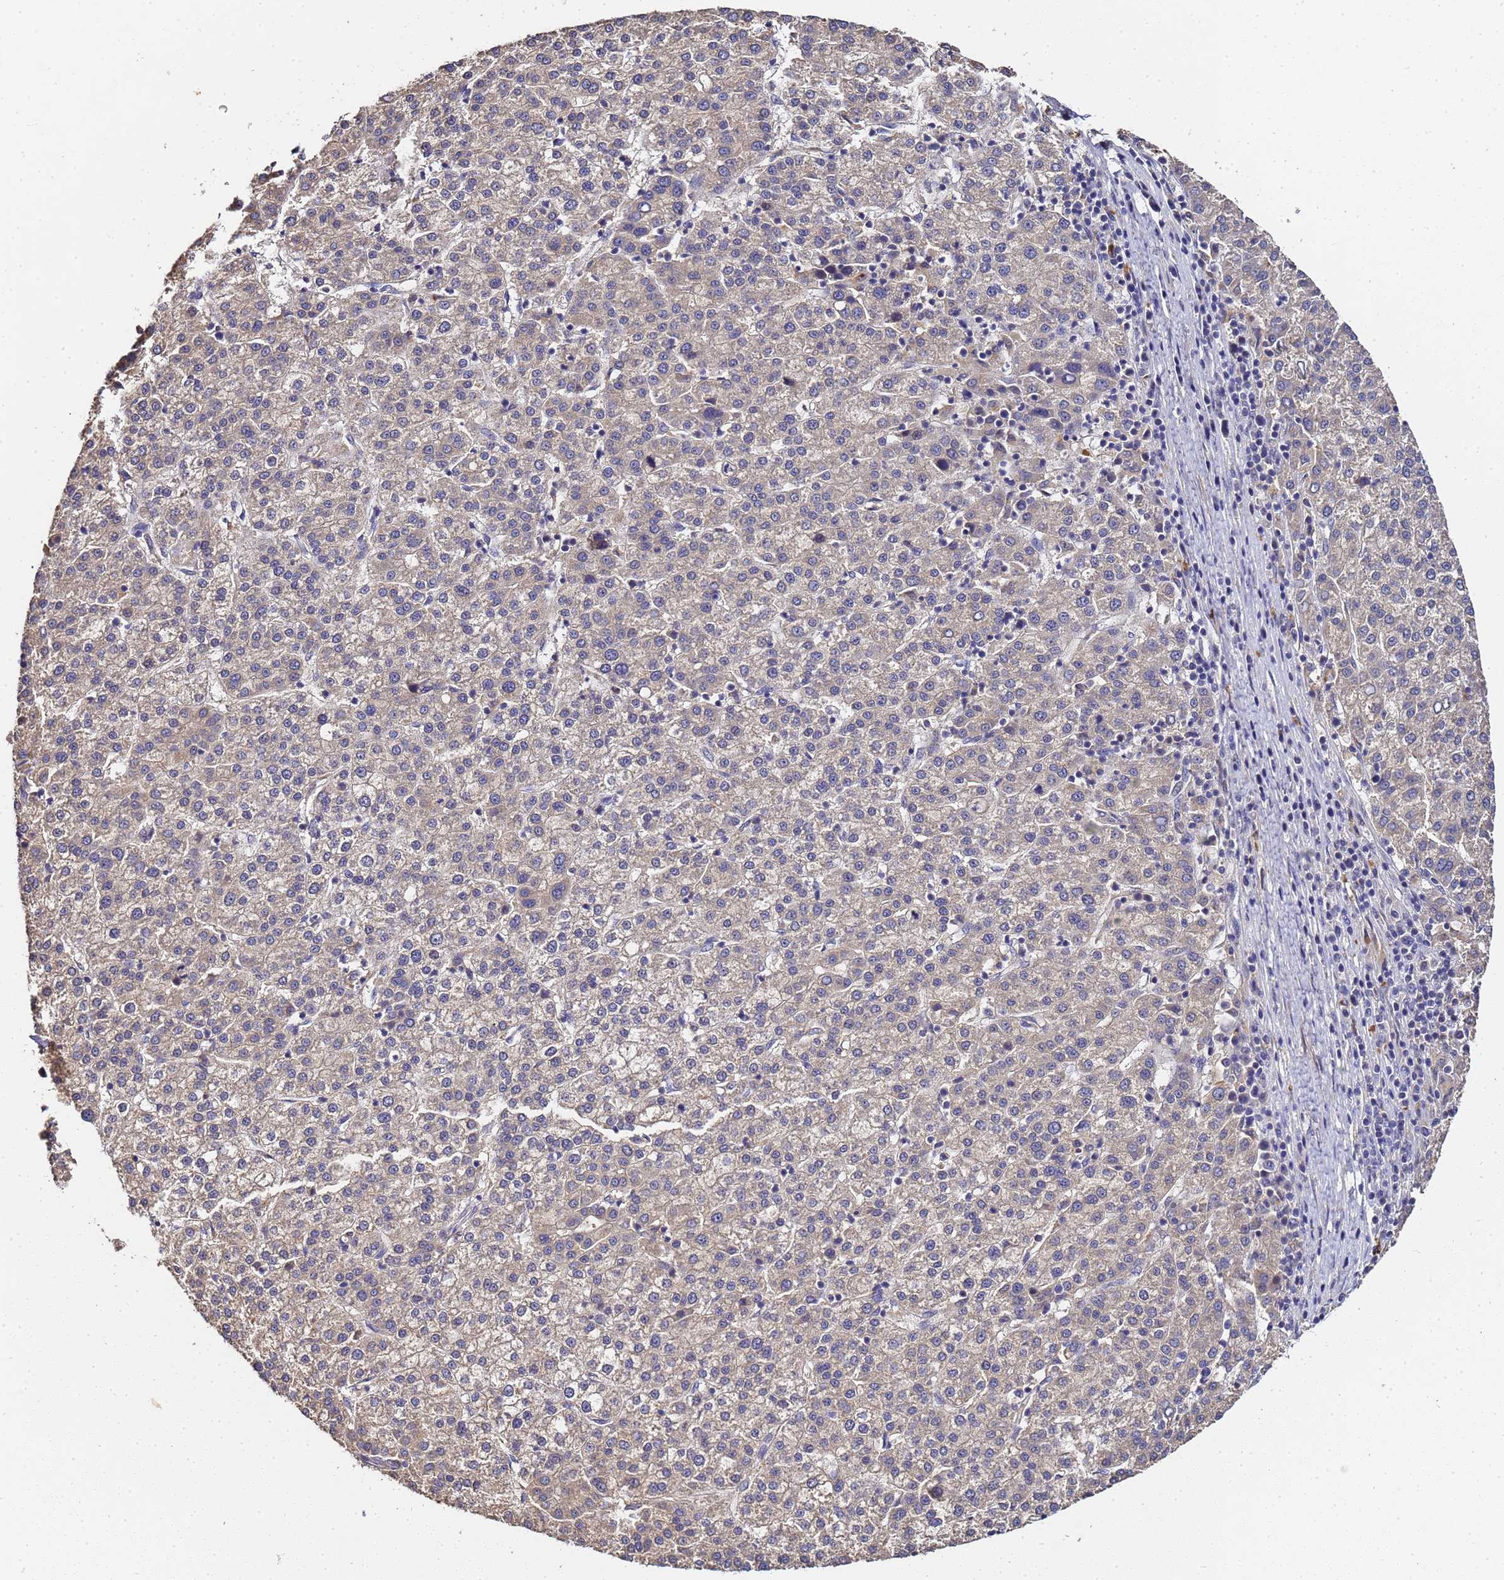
{"staining": {"intensity": "weak", "quantity": "25%-75%", "location": "cytoplasmic/membranous"}, "tissue": "liver cancer", "cell_type": "Tumor cells", "image_type": "cancer", "snomed": [{"axis": "morphology", "description": "Carcinoma, Hepatocellular, NOS"}, {"axis": "topography", "description": "Liver"}], "caption": "Weak cytoplasmic/membranous positivity is appreciated in about 25%-75% of tumor cells in liver cancer (hepatocellular carcinoma).", "gene": "LGI4", "patient": {"sex": "female", "age": 58}}